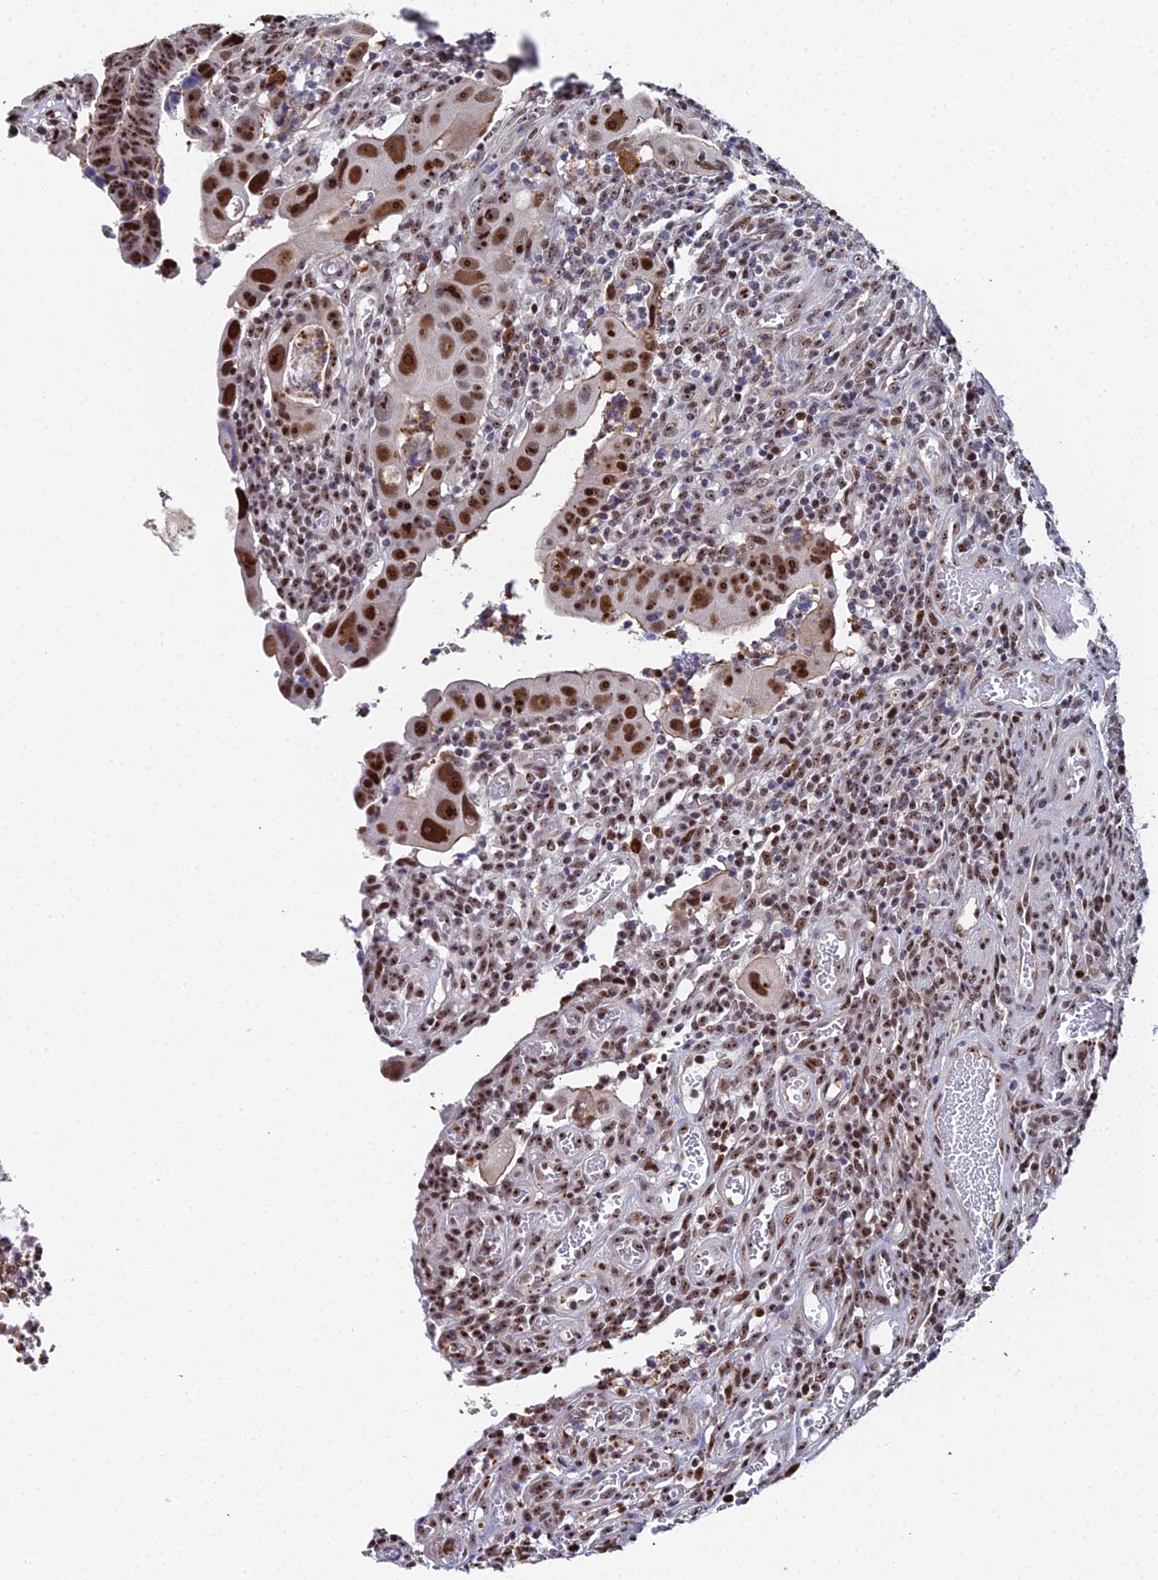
{"staining": {"intensity": "strong", "quantity": ">75%", "location": "nuclear"}, "tissue": "colorectal cancer", "cell_type": "Tumor cells", "image_type": "cancer", "snomed": [{"axis": "morphology", "description": "Normal tissue, NOS"}, {"axis": "morphology", "description": "Adenocarcinoma, NOS"}, {"axis": "topography", "description": "Rectum"}], "caption": "An IHC photomicrograph of tumor tissue is shown. Protein staining in brown highlights strong nuclear positivity in colorectal adenocarcinoma within tumor cells. (DAB IHC, brown staining for protein, blue staining for nuclei).", "gene": "TIFA", "patient": {"sex": "female", "age": 65}}